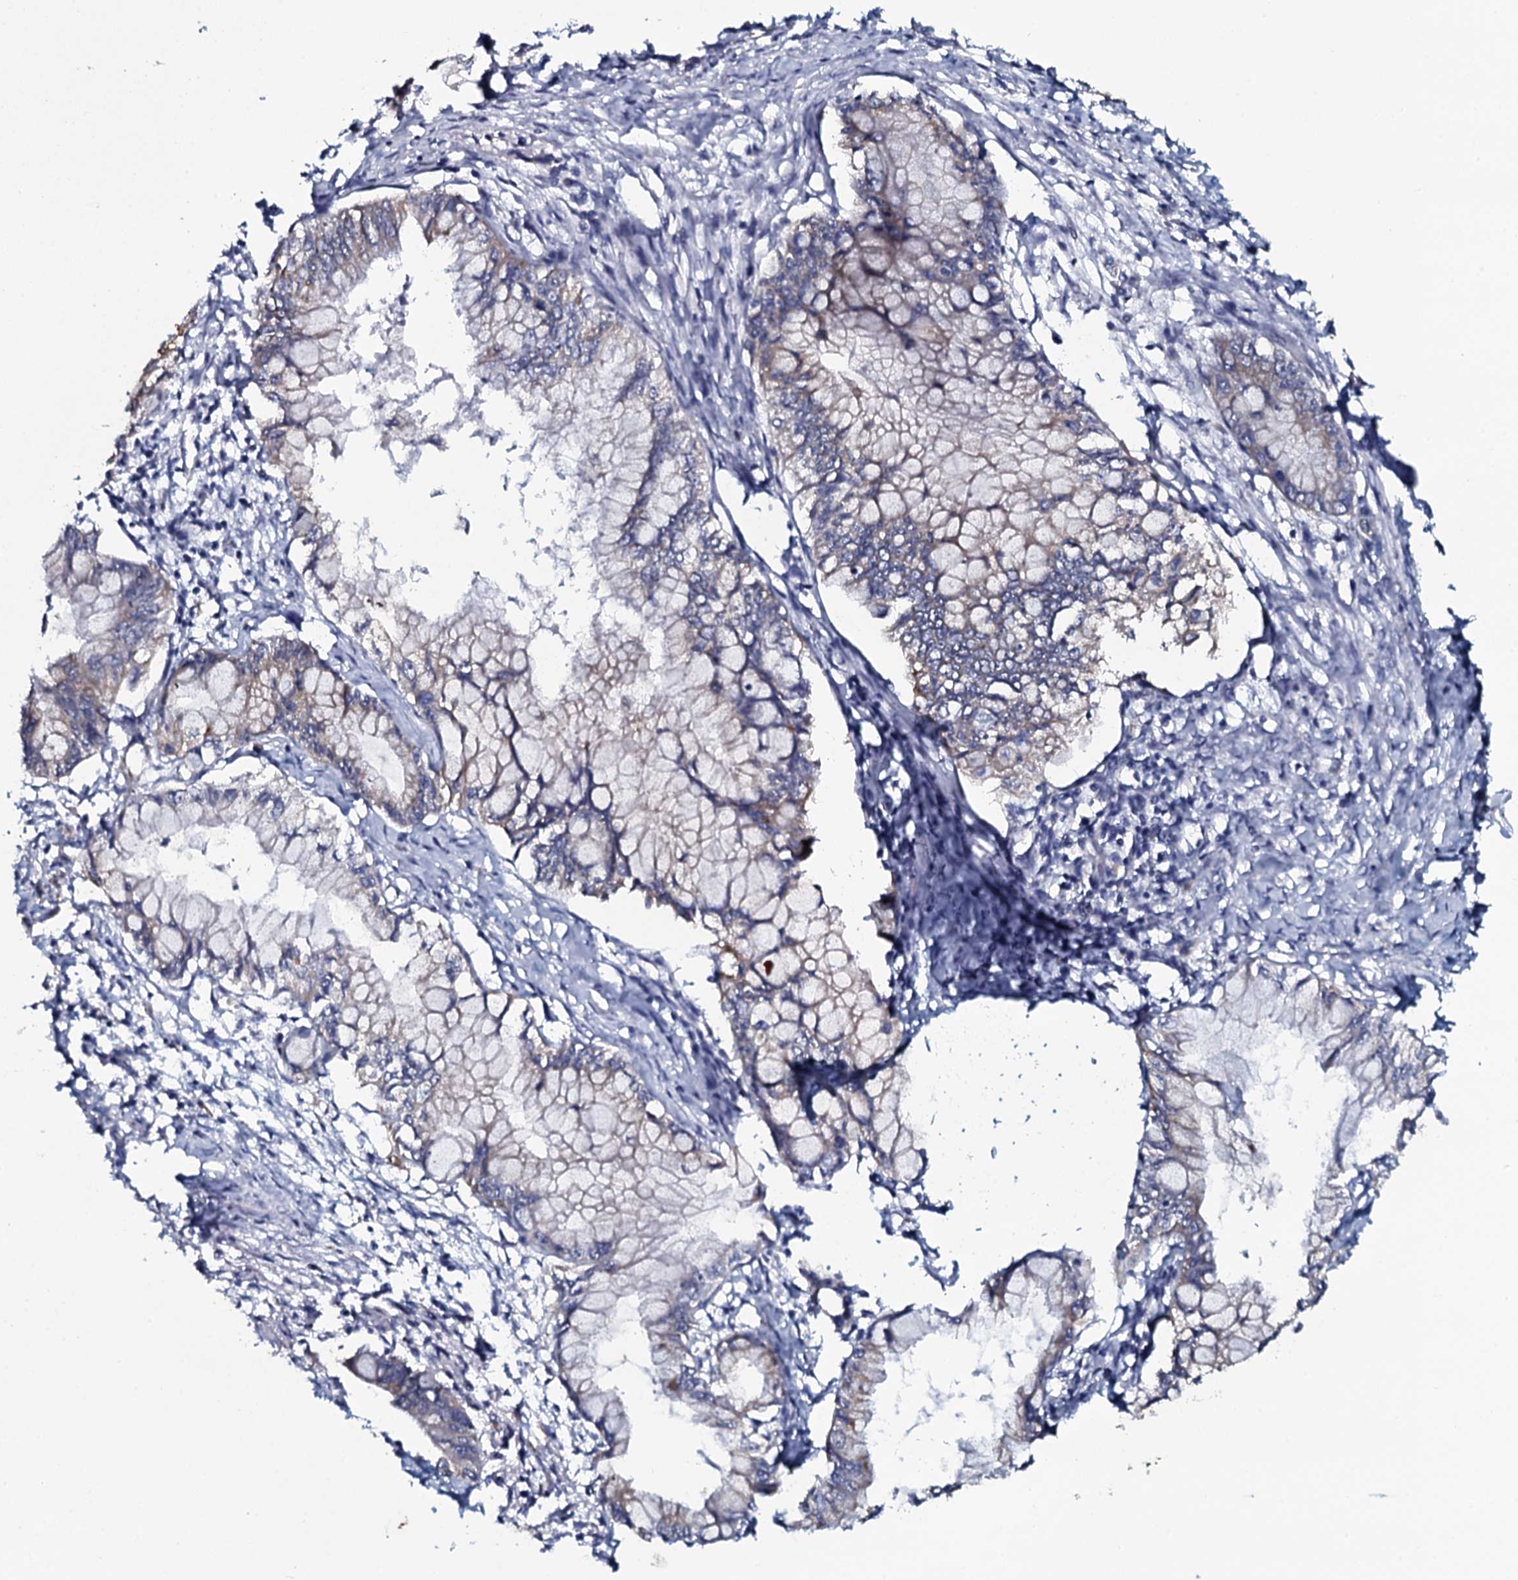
{"staining": {"intensity": "weak", "quantity": "<25%", "location": "cytoplasmic/membranous"}, "tissue": "pancreatic cancer", "cell_type": "Tumor cells", "image_type": "cancer", "snomed": [{"axis": "morphology", "description": "Adenocarcinoma, NOS"}, {"axis": "topography", "description": "Pancreas"}], "caption": "Immunohistochemical staining of pancreatic adenocarcinoma displays no significant positivity in tumor cells.", "gene": "TMEM151A", "patient": {"sex": "male", "age": 48}}